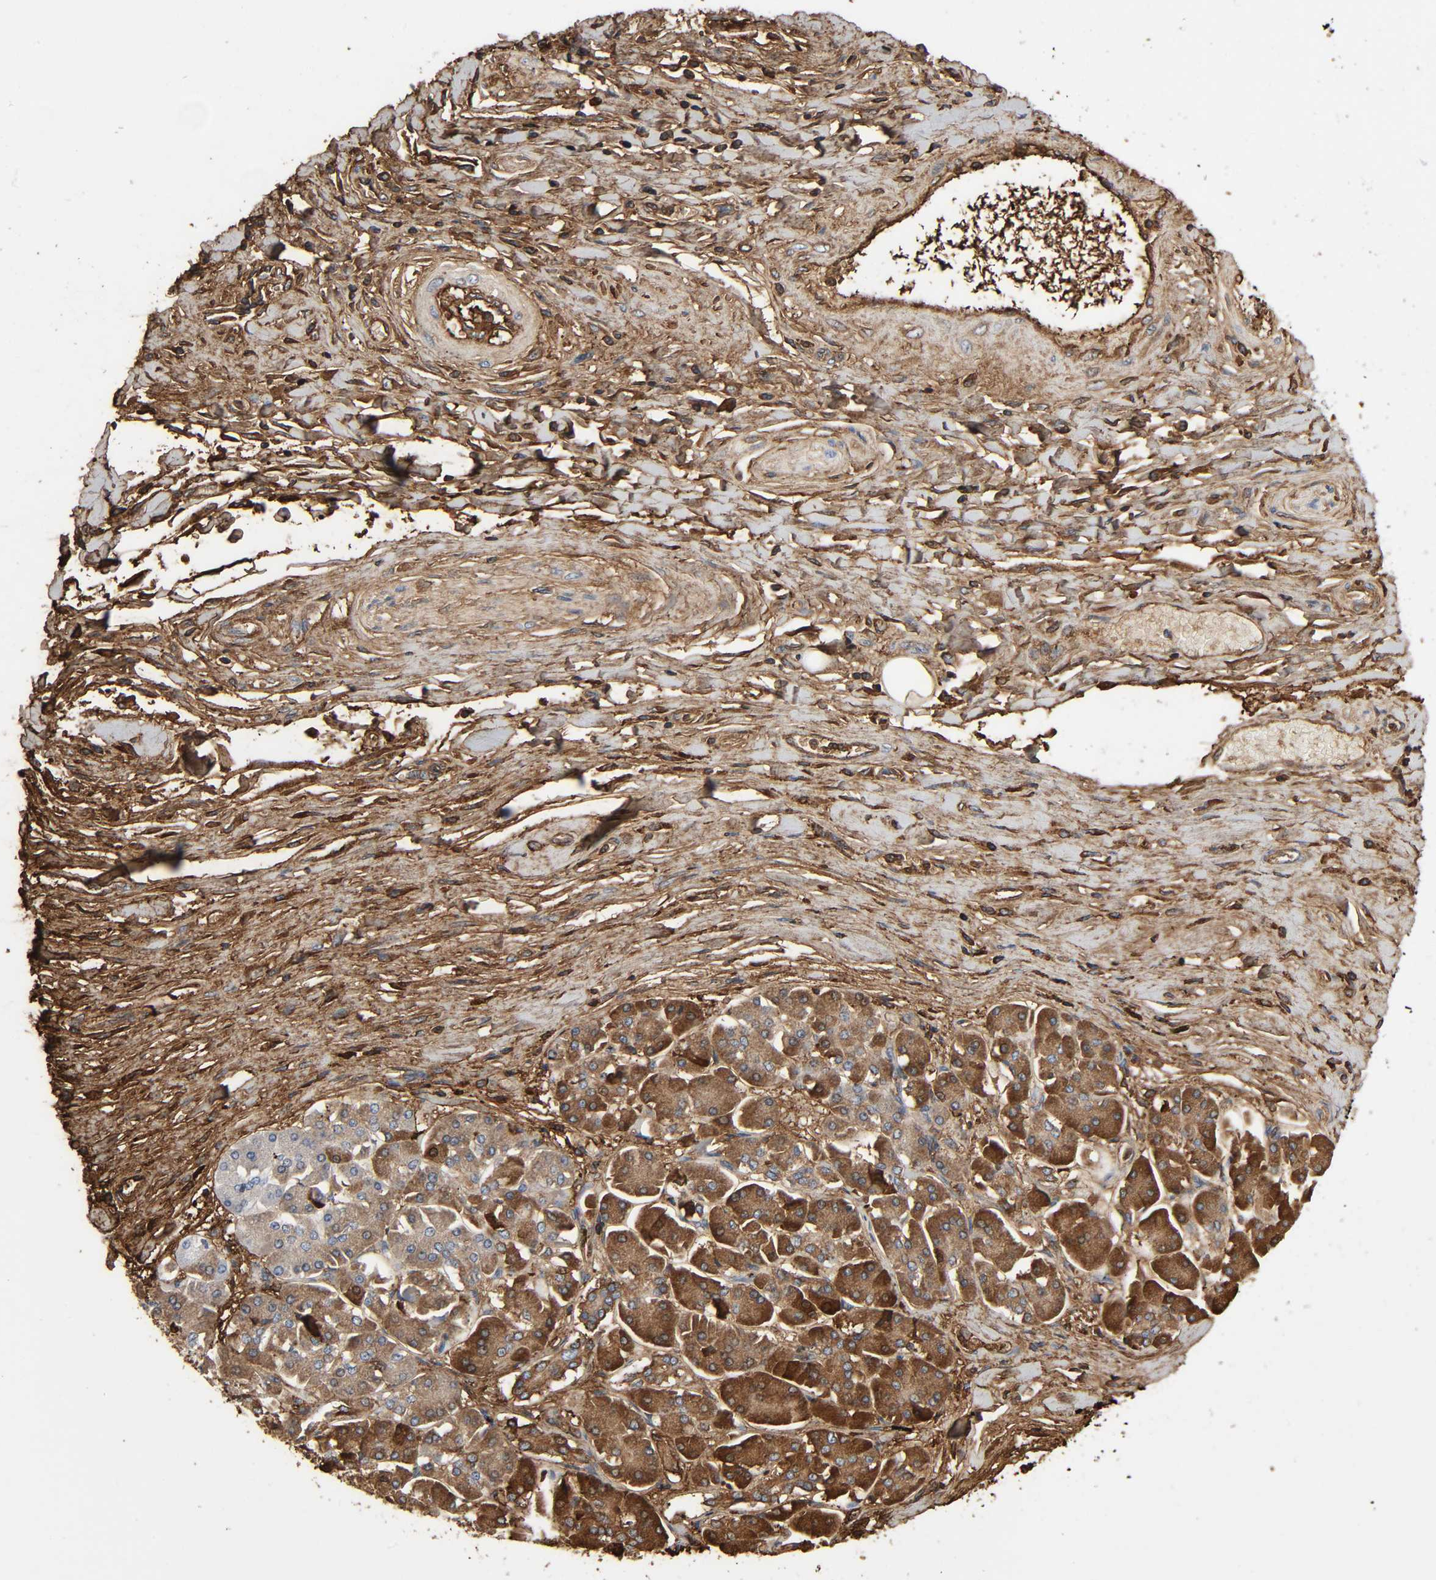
{"staining": {"intensity": "moderate", "quantity": "25%-75%", "location": "cytoplasmic/membranous"}, "tissue": "pancreatic cancer", "cell_type": "Tumor cells", "image_type": "cancer", "snomed": [{"axis": "morphology", "description": "Adenocarcinoma, NOS"}, {"axis": "topography", "description": "Pancreas"}], "caption": "Adenocarcinoma (pancreatic) stained with a brown dye demonstrates moderate cytoplasmic/membranous positive positivity in approximately 25%-75% of tumor cells.", "gene": "C3", "patient": {"sex": "male", "age": 46}}